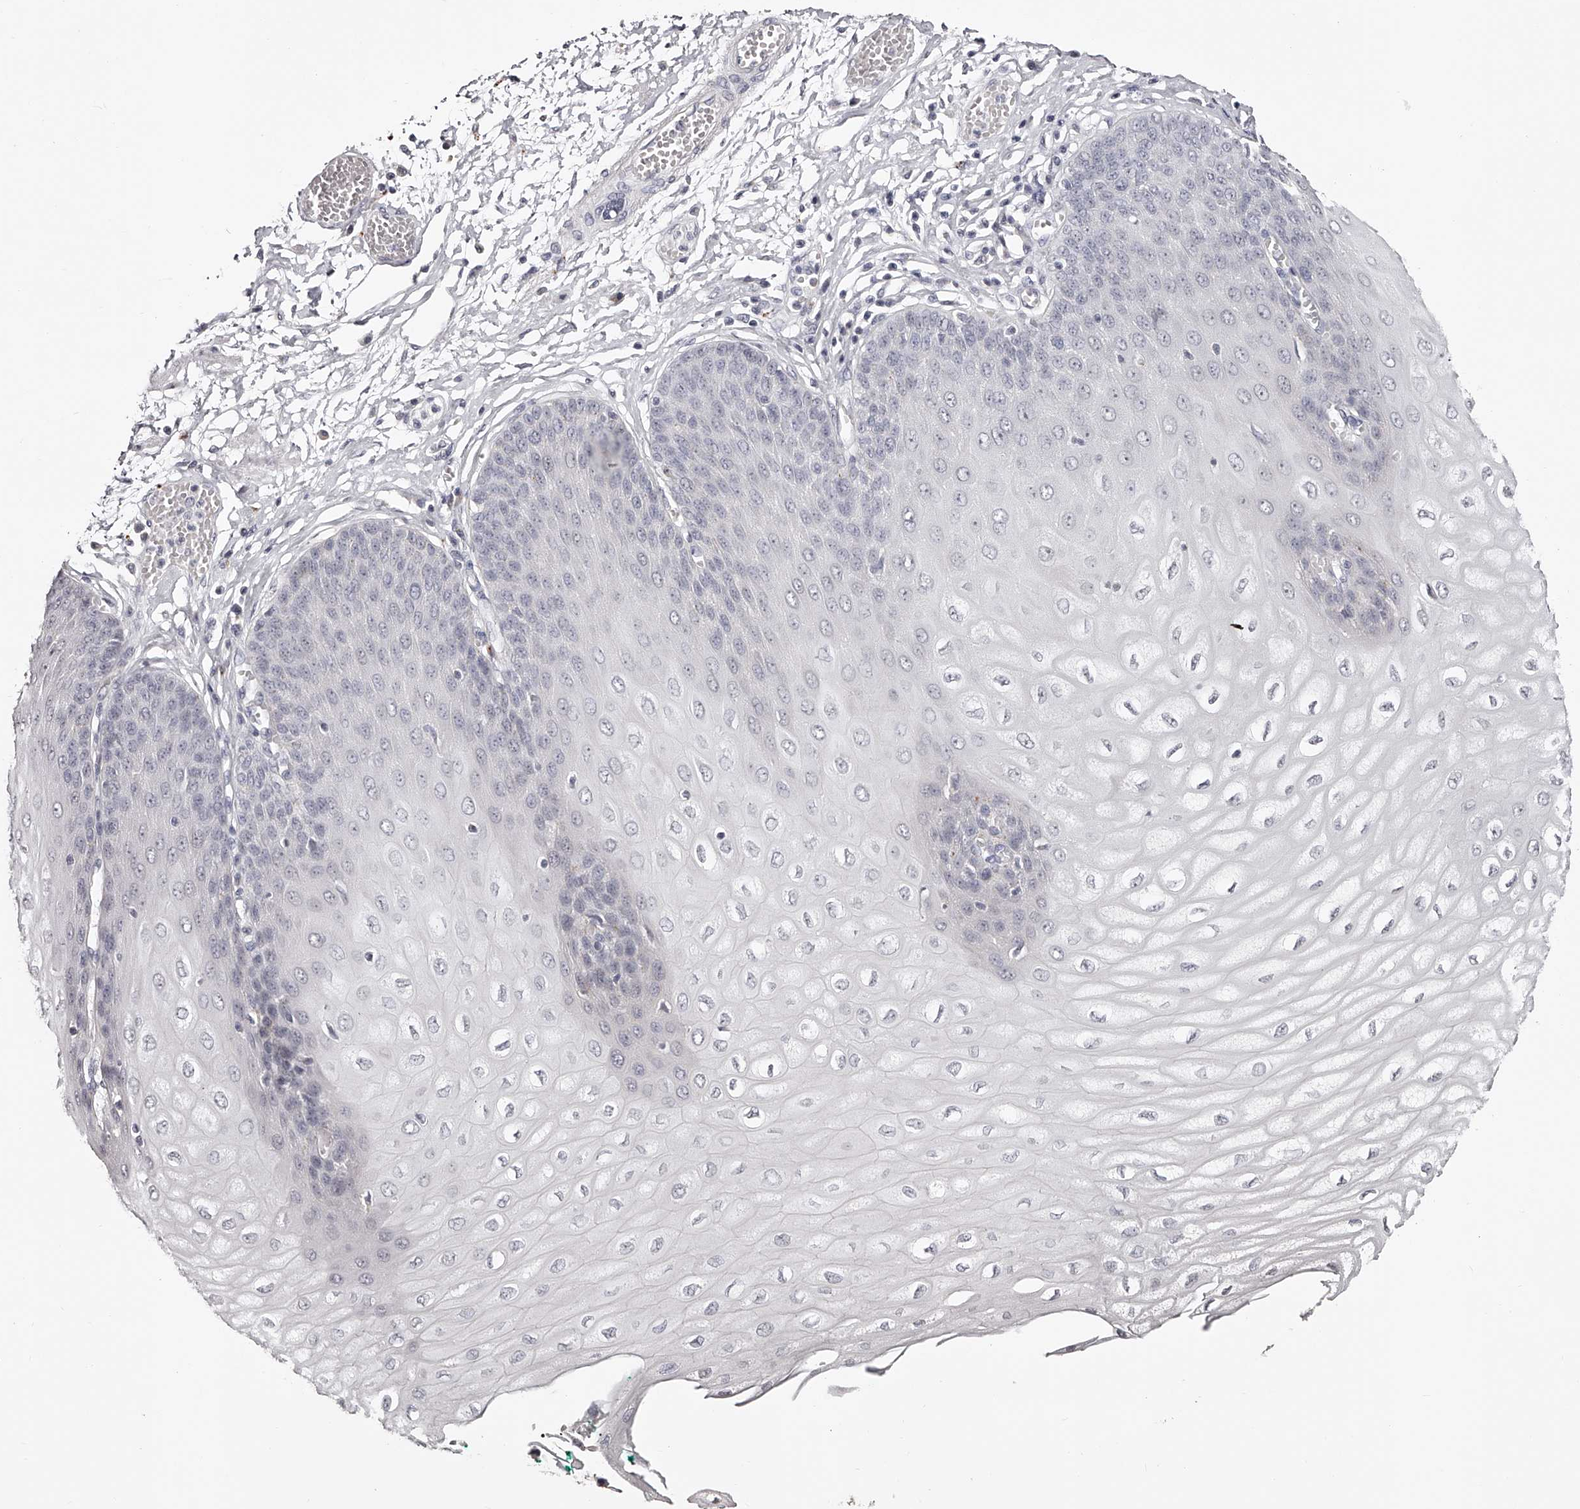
{"staining": {"intensity": "negative", "quantity": "none", "location": "none"}, "tissue": "esophagus", "cell_type": "Squamous epithelial cells", "image_type": "normal", "snomed": [{"axis": "morphology", "description": "Normal tissue, NOS"}, {"axis": "topography", "description": "Esophagus"}], "caption": "A micrograph of esophagus stained for a protein demonstrates no brown staining in squamous epithelial cells.", "gene": "SLC35D3", "patient": {"sex": "male", "age": 60}}